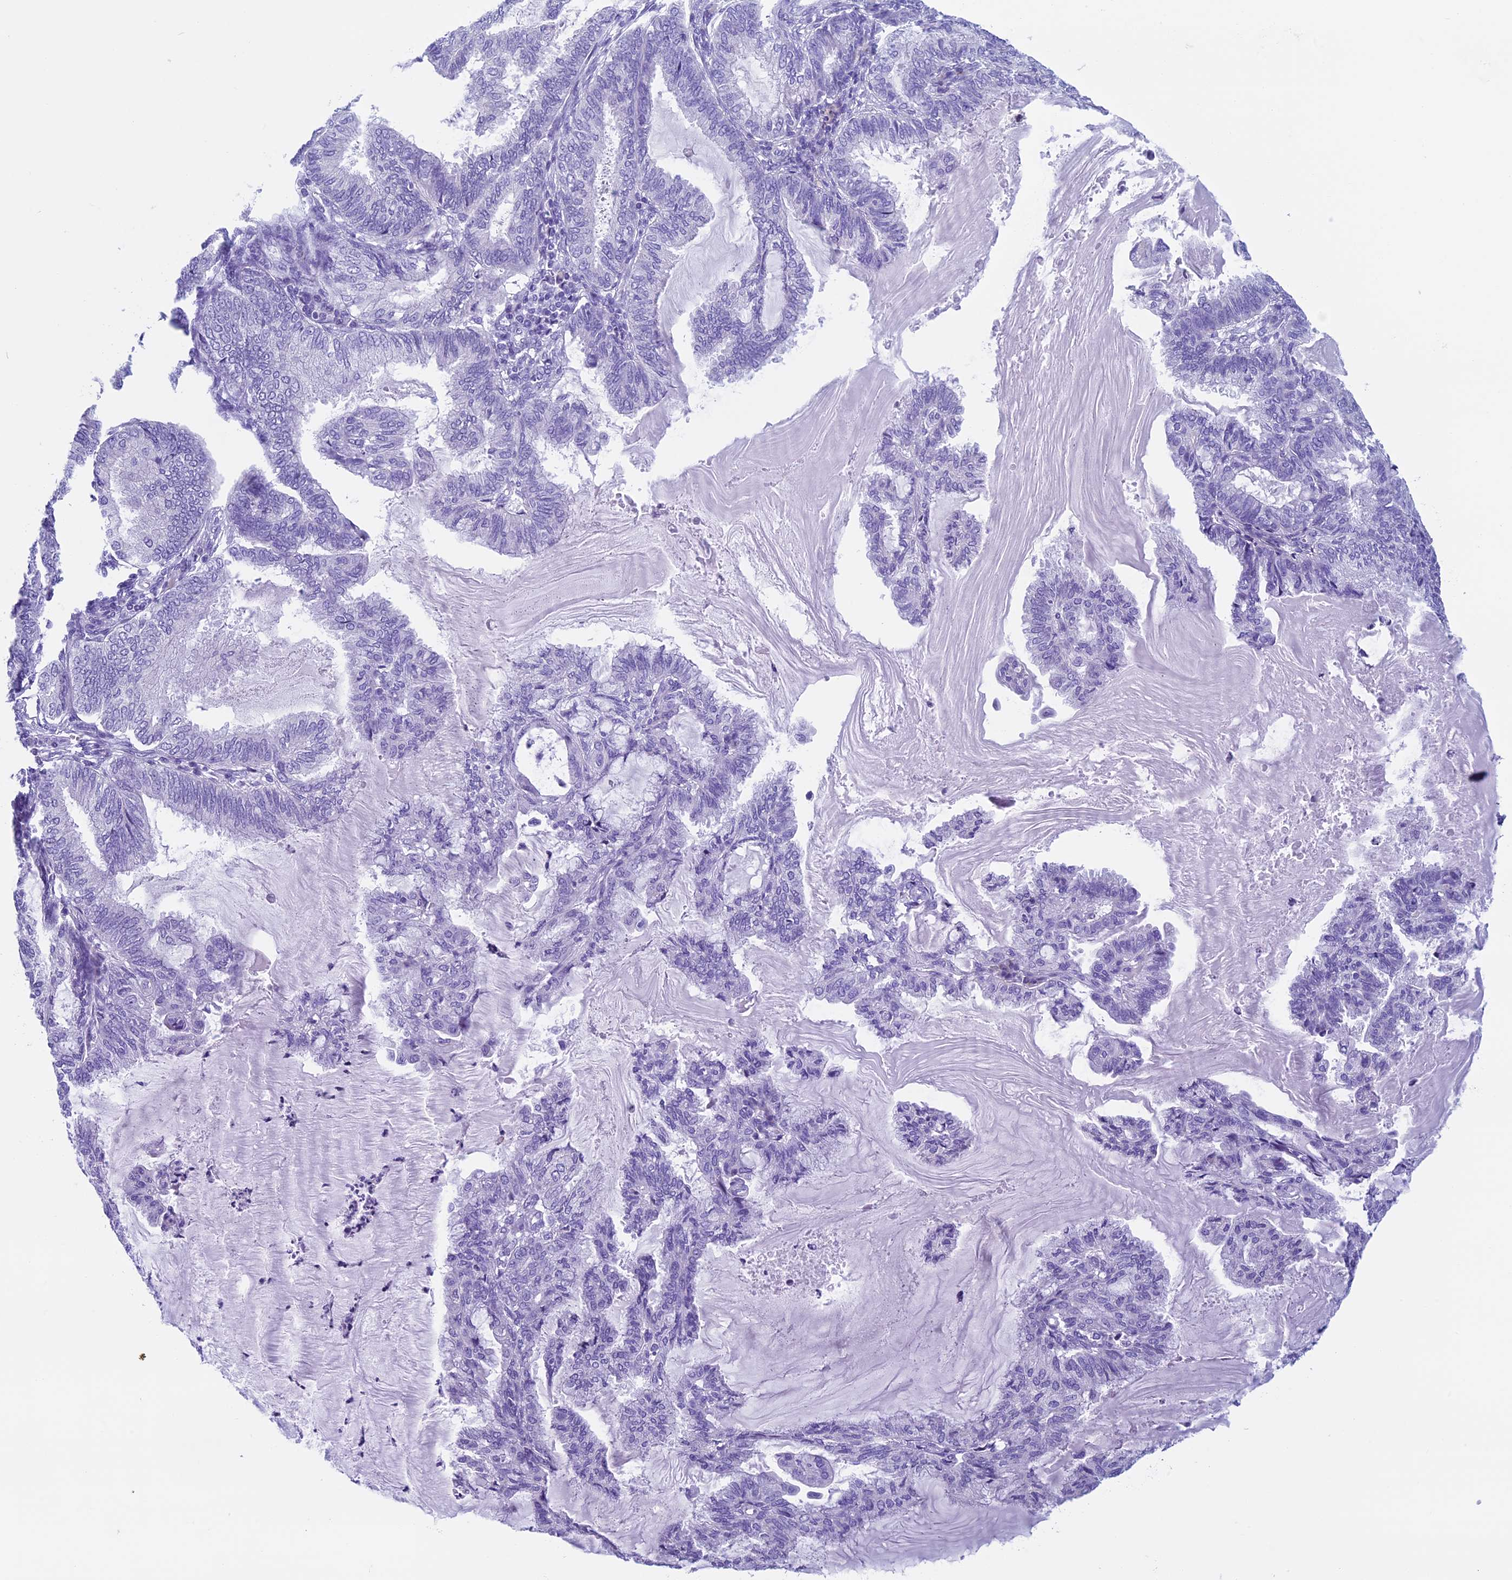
{"staining": {"intensity": "negative", "quantity": "none", "location": "none"}, "tissue": "endometrial cancer", "cell_type": "Tumor cells", "image_type": "cancer", "snomed": [{"axis": "morphology", "description": "Adenocarcinoma, NOS"}, {"axis": "topography", "description": "Endometrium"}], "caption": "Protein analysis of endometrial cancer (adenocarcinoma) reveals no significant expression in tumor cells.", "gene": "ZNF563", "patient": {"sex": "female", "age": 86}}